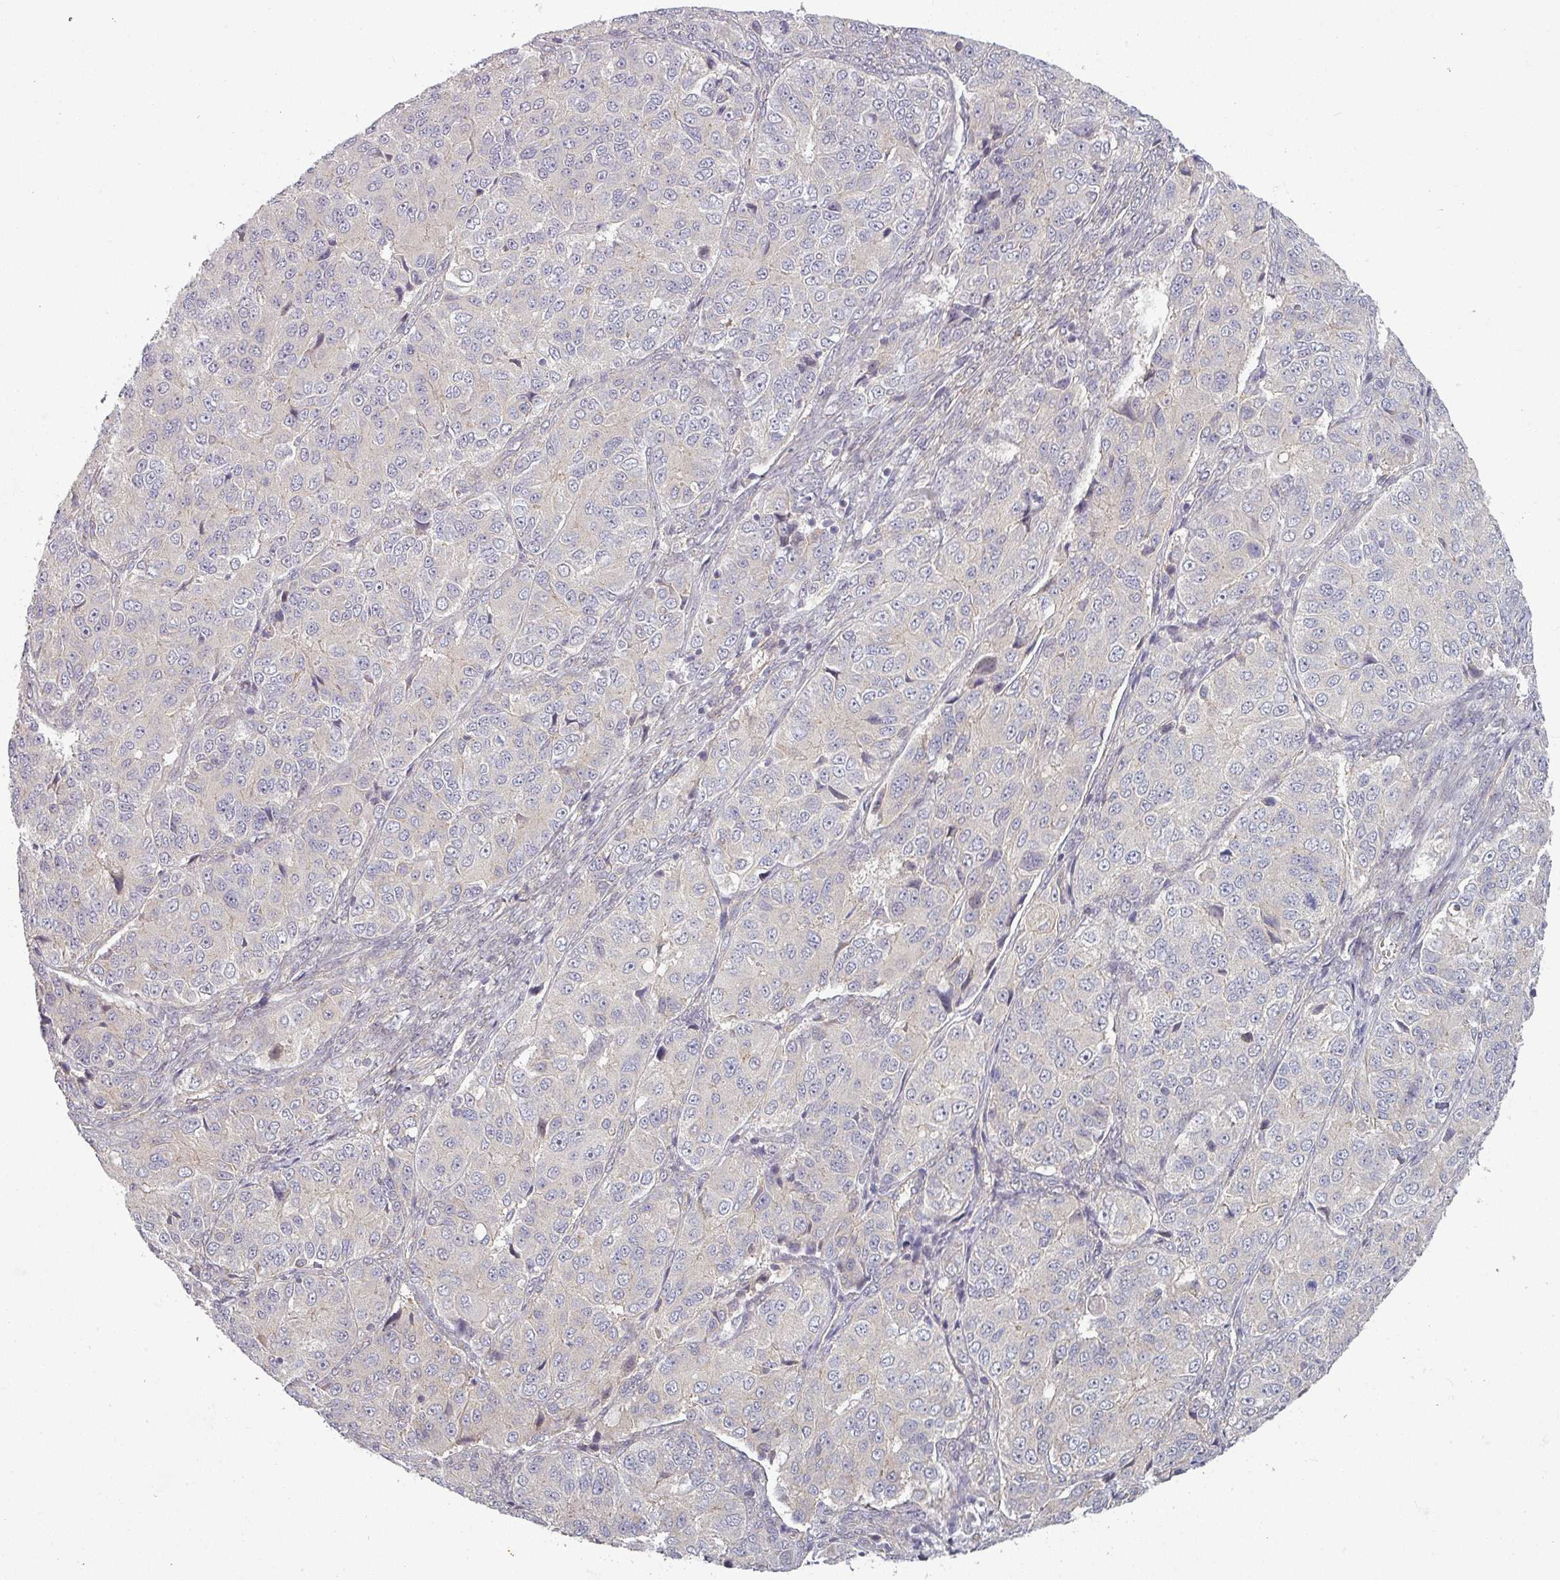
{"staining": {"intensity": "negative", "quantity": "none", "location": "none"}, "tissue": "ovarian cancer", "cell_type": "Tumor cells", "image_type": "cancer", "snomed": [{"axis": "morphology", "description": "Carcinoma, endometroid"}, {"axis": "topography", "description": "Ovary"}], "caption": "Immunohistochemistry (IHC) photomicrograph of neoplastic tissue: human ovarian endometroid carcinoma stained with DAB (3,3'-diaminobenzidine) shows no significant protein positivity in tumor cells.", "gene": "PLEKHJ1", "patient": {"sex": "female", "age": 51}}